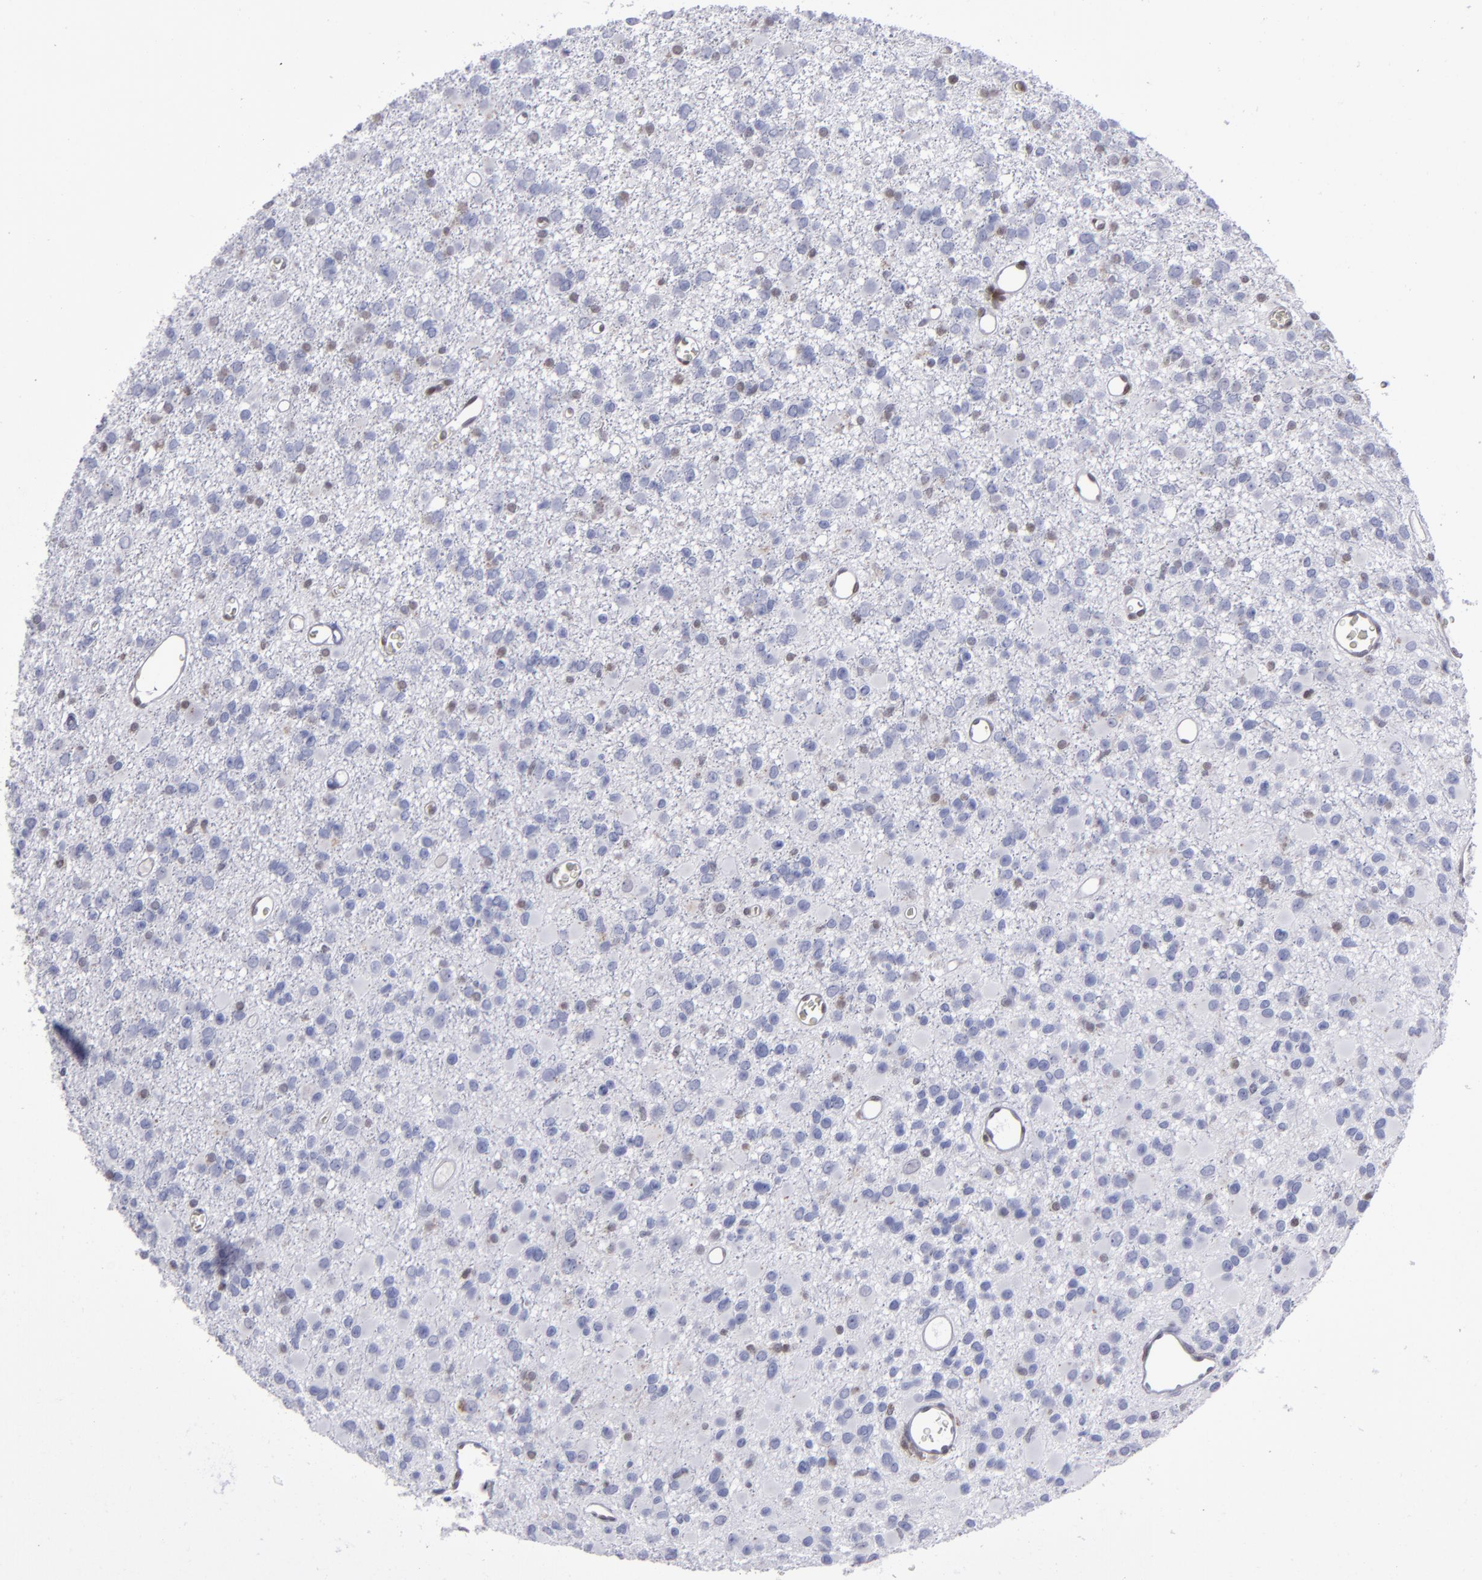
{"staining": {"intensity": "weak", "quantity": "<25%", "location": "nuclear"}, "tissue": "glioma", "cell_type": "Tumor cells", "image_type": "cancer", "snomed": [{"axis": "morphology", "description": "Glioma, malignant, Low grade"}, {"axis": "topography", "description": "Brain"}], "caption": "Immunohistochemistry (IHC) histopathology image of human glioma stained for a protein (brown), which demonstrates no staining in tumor cells. Nuclei are stained in blue.", "gene": "MGMT", "patient": {"sex": "male", "age": 42}}